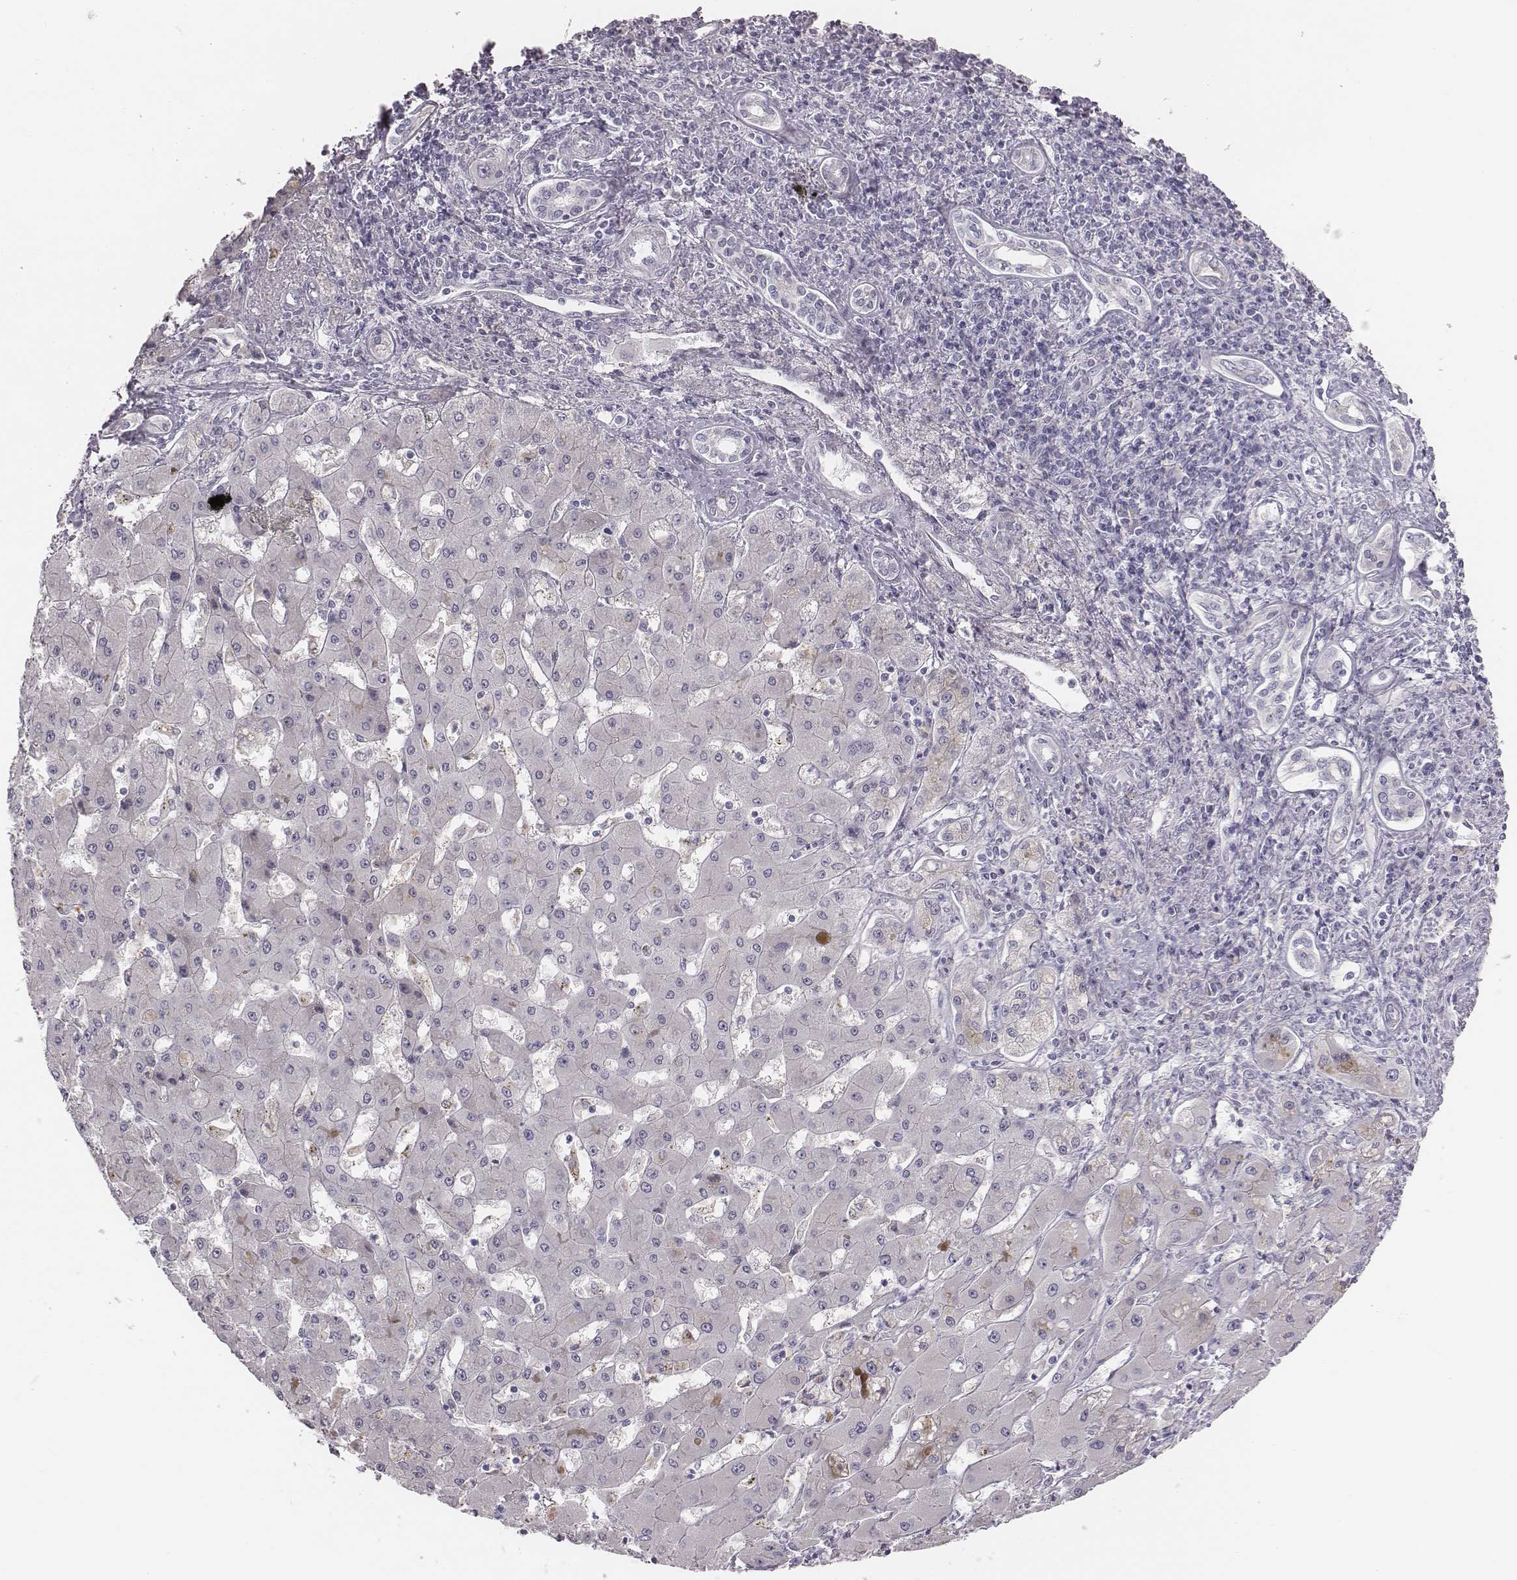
{"staining": {"intensity": "negative", "quantity": "none", "location": "none"}, "tissue": "liver cancer", "cell_type": "Tumor cells", "image_type": "cancer", "snomed": [{"axis": "morphology", "description": "Cholangiocarcinoma"}, {"axis": "topography", "description": "Liver"}], "caption": "Immunohistochemistry micrograph of human liver cancer stained for a protein (brown), which reveals no positivity in tumor cells.", "gene": "CACNG4", "patient": {"sex": "male", "age": 67}}